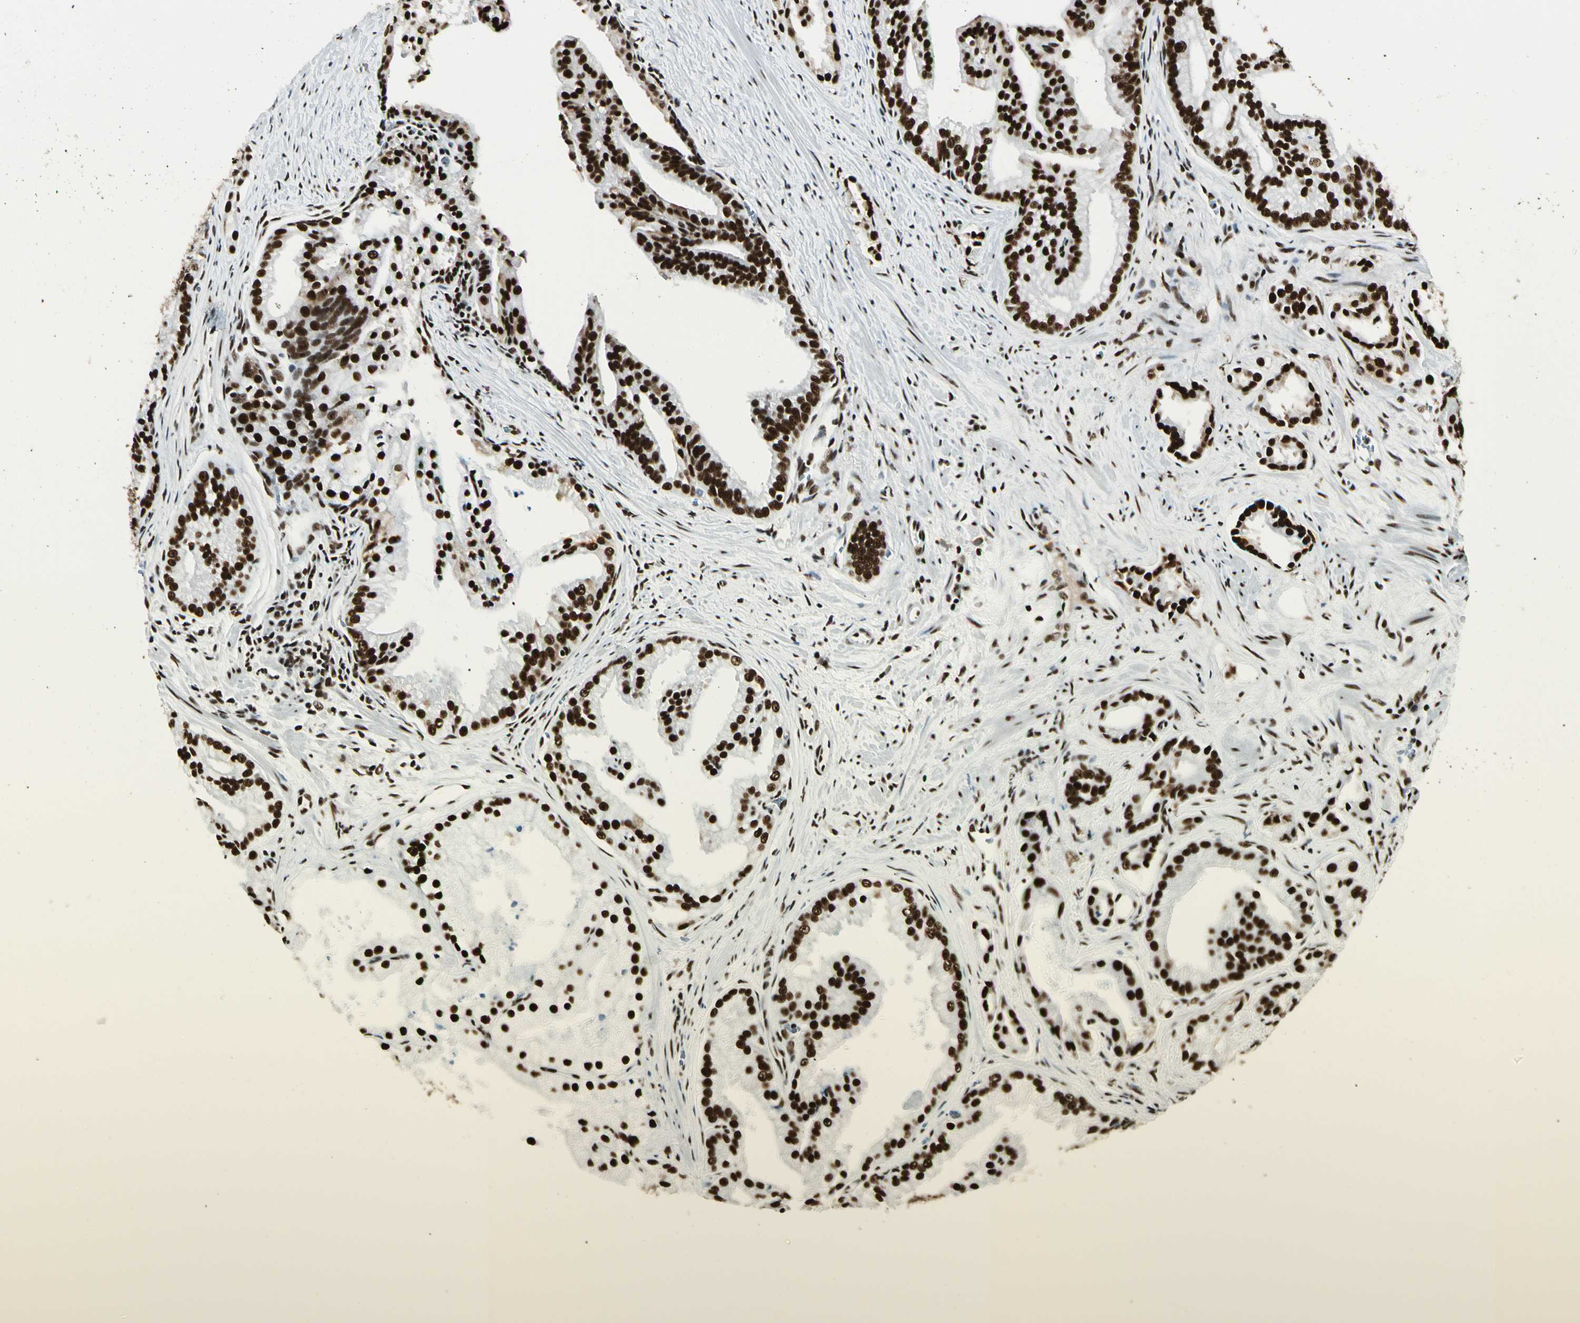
{"staining": {"intensity": "strong", "quantity": ">75%", "location": "nuclear"}, "tissue": "prostate cancer", "cell_type": "Tumor cells", "image_type": "cancer", "snomed": [{"axis": "morphology", "description": "Adenocarcinoma, High grade"}, {"axis": "topography", "description": "Prostate"}], "caption": "Tumor cells exhibit strong nuclear positivity in about >75% of cells in prostate high-grade adenocarcinoma.", "gene": "CCAR1", "patient": {"sex": "male", "age": 67}}